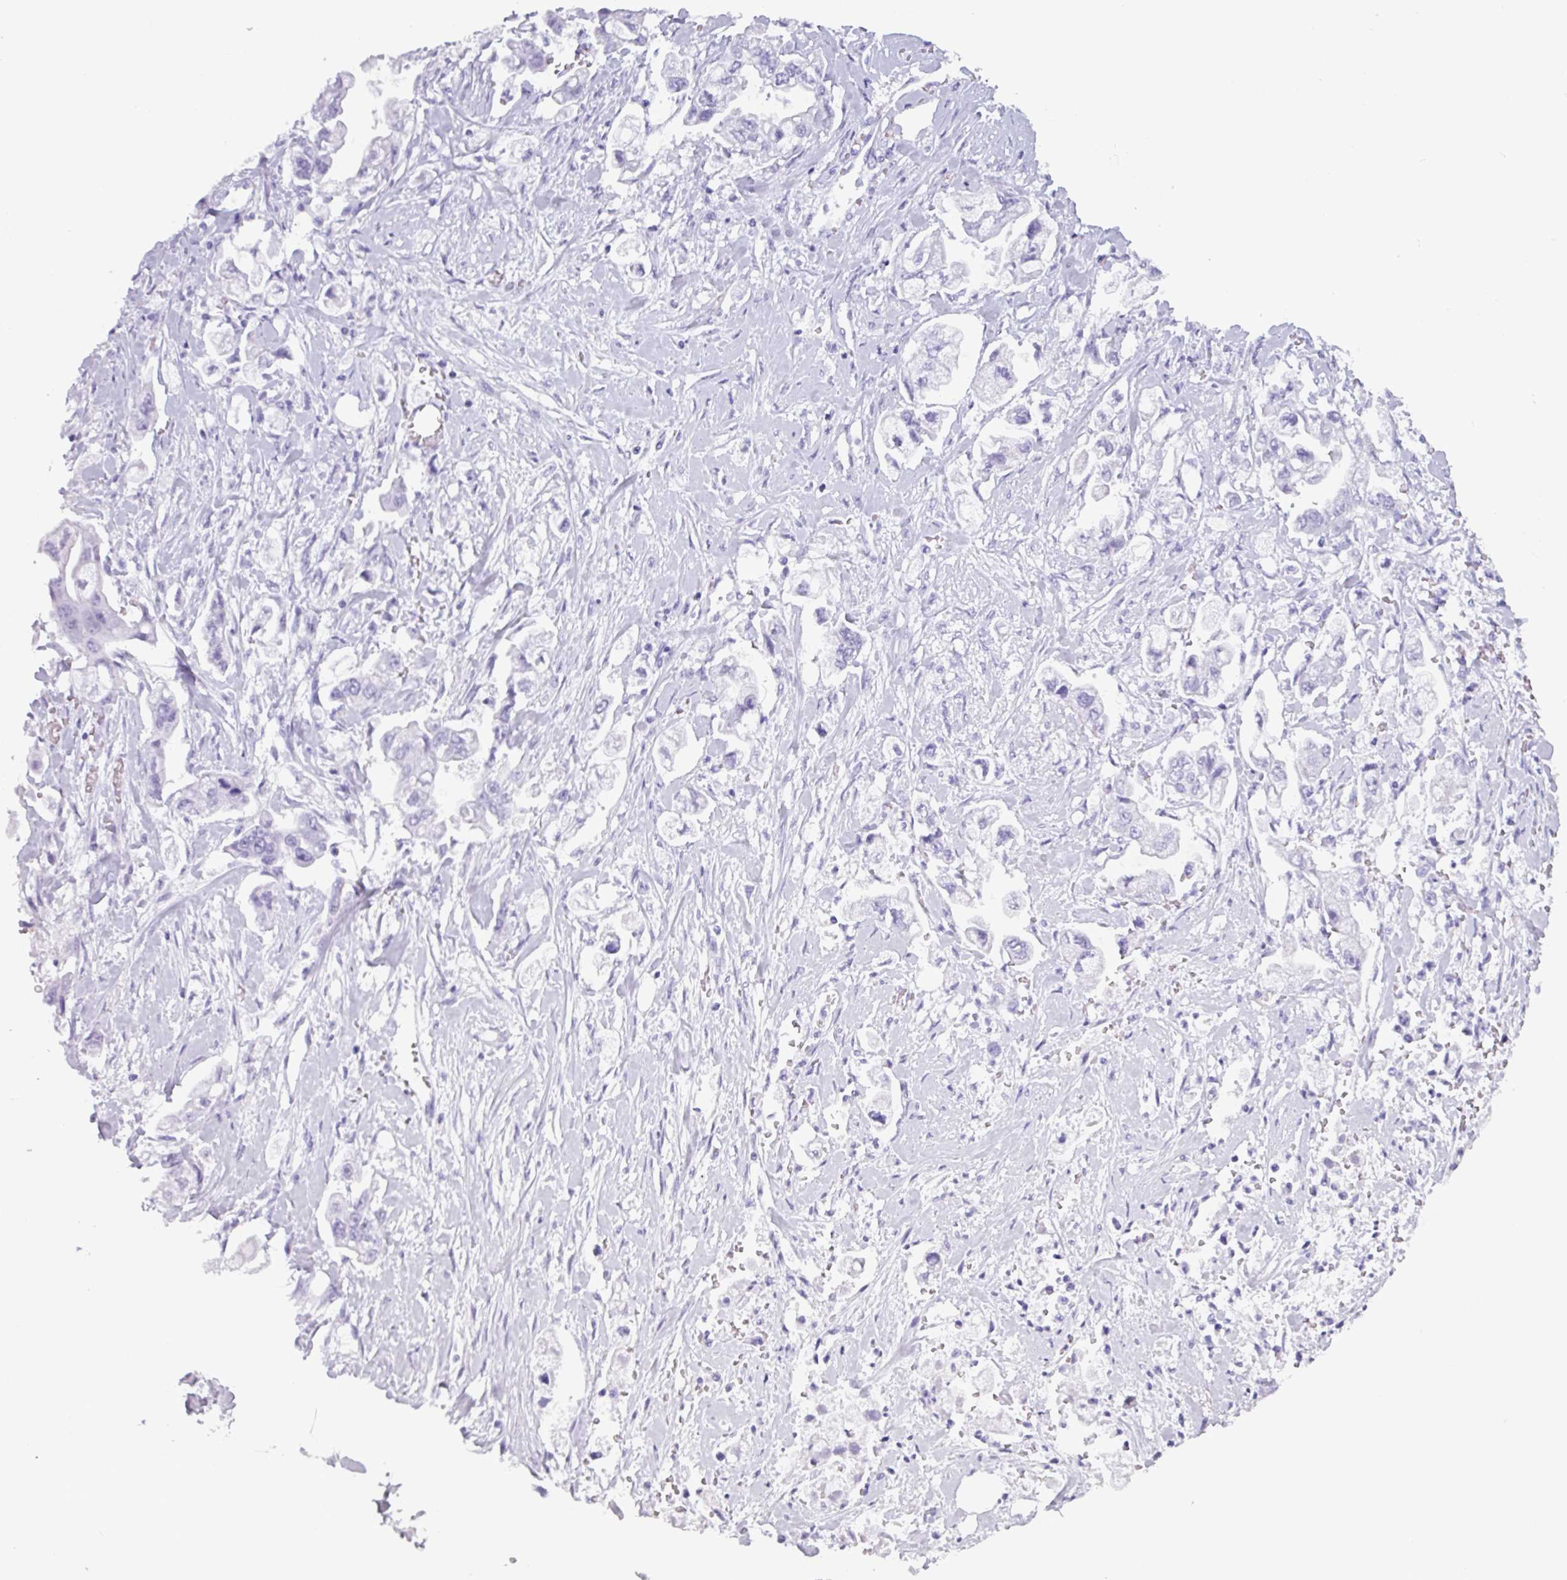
{"staining": {"intensity": "negative", "quantity": "none", "location": "none"}, "tissue": "stomach cancer", "cell_type": "Tumor cells", "image_type": "cancer", "snomed": [{"axis": "morphology", "description": "Adenocarcinoma, NOS"}, {"axis": "topography", "description": "Stomach"}], "caption": "There is no significant staining in tumor cells of stomach adenocarcinoma. (DAB immunohistochemistry, high magnification).", "gene": "CAMK1", "patient": {"sex": "male", "age": 62}}